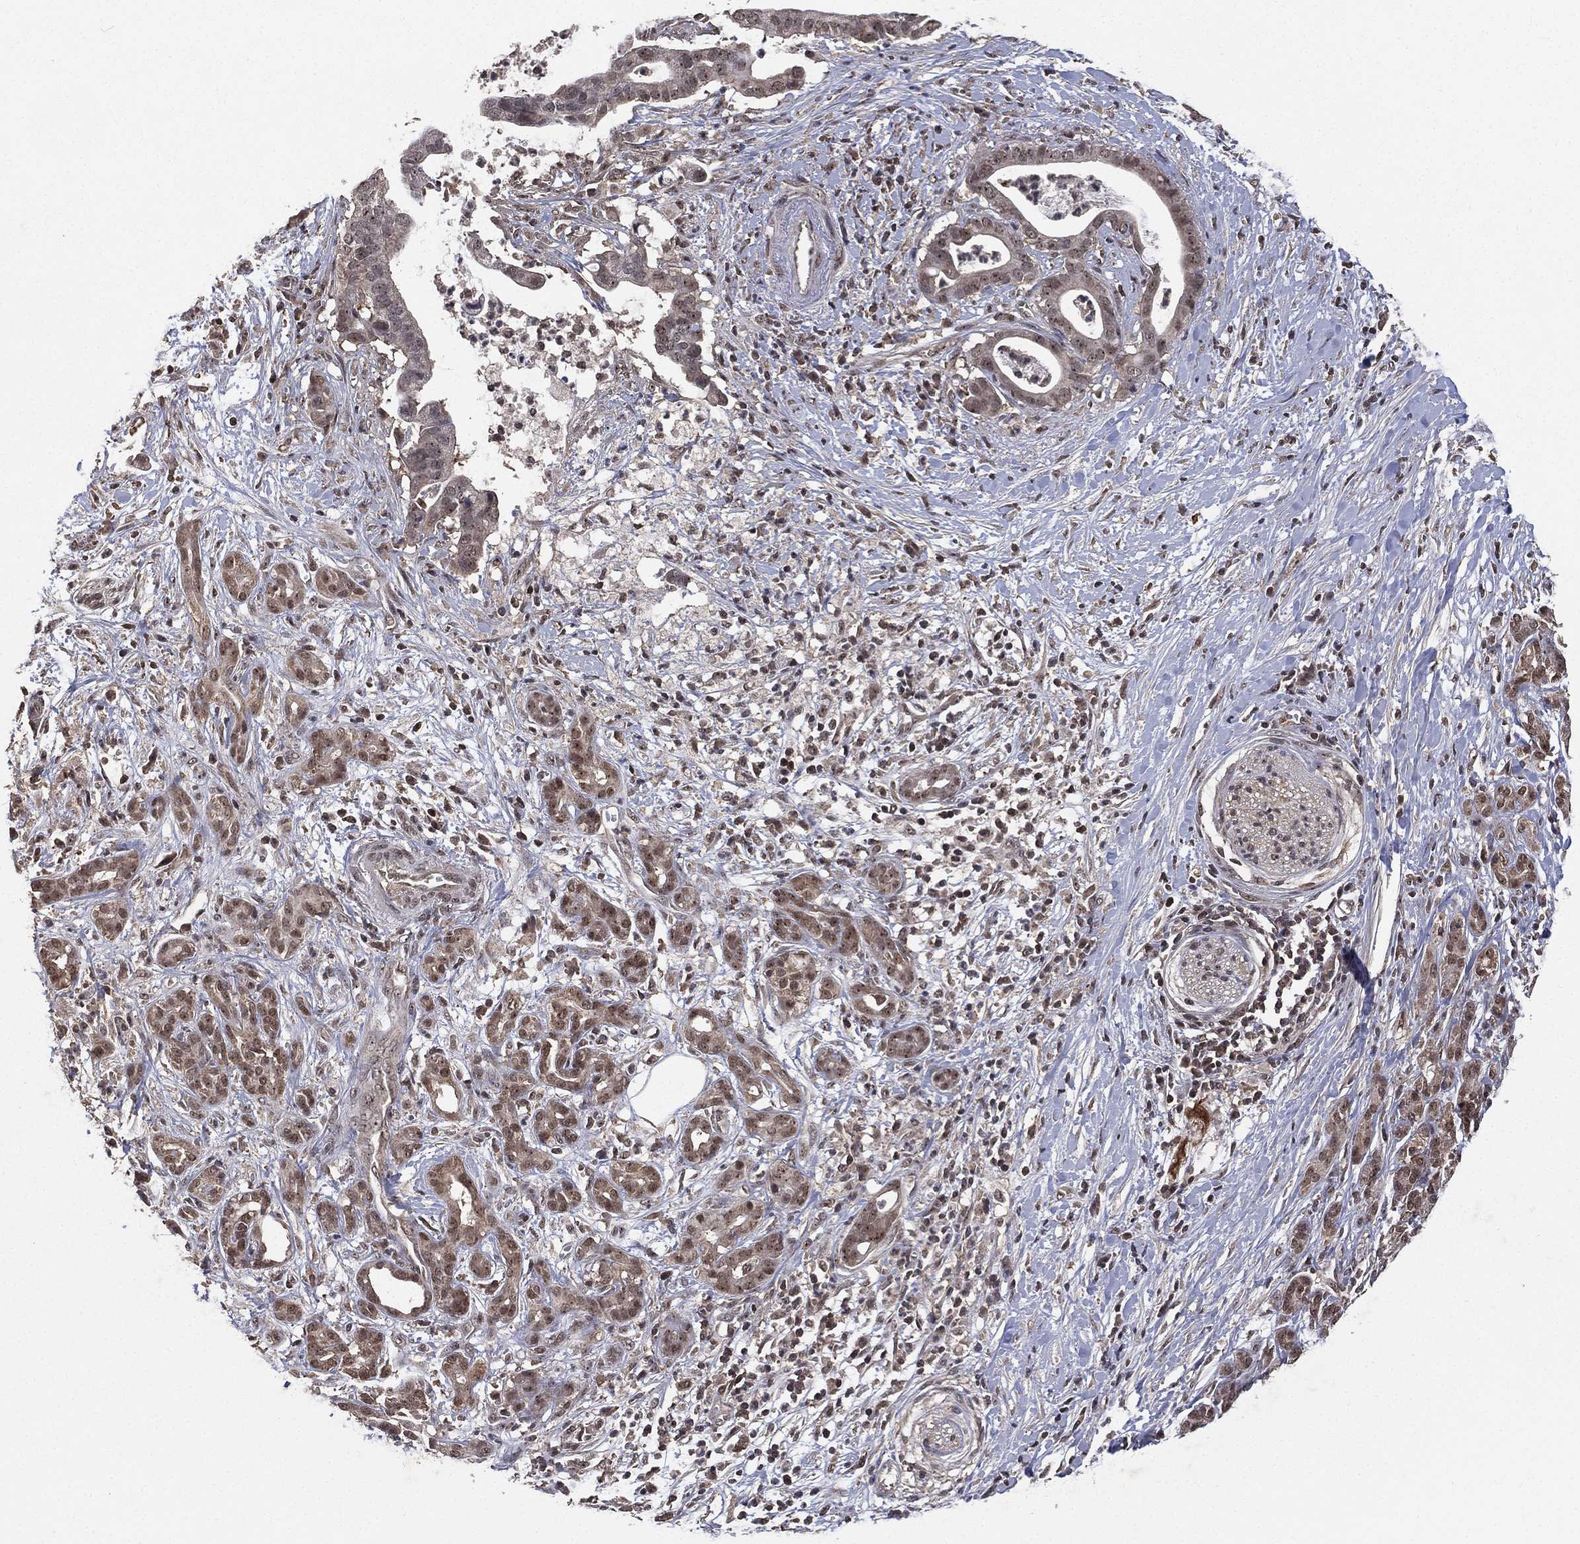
{"staining": {"intensity": "moderate", "quantity": "<25%", "location": "nuclear"}, "tissue": "pancreatic cancer", "cell_type": "Tumor cells", "image_type": "cancer", "snomed": [{"axis": "morphology", "description": "Adenocarcinoma, NOS"}, {"axis": "topography", "description": "Pancreas"}], "caption": "Immunohistochemistry micrograph of pancreatic cancer (adenocarcinoma) stained for a protein (brown), which demonstrates low levels of moderate nuclear expression in approximately <25% of tumor cells.", "gene": "NELFCD", "patient": {"sex": "male", "age": 61}}